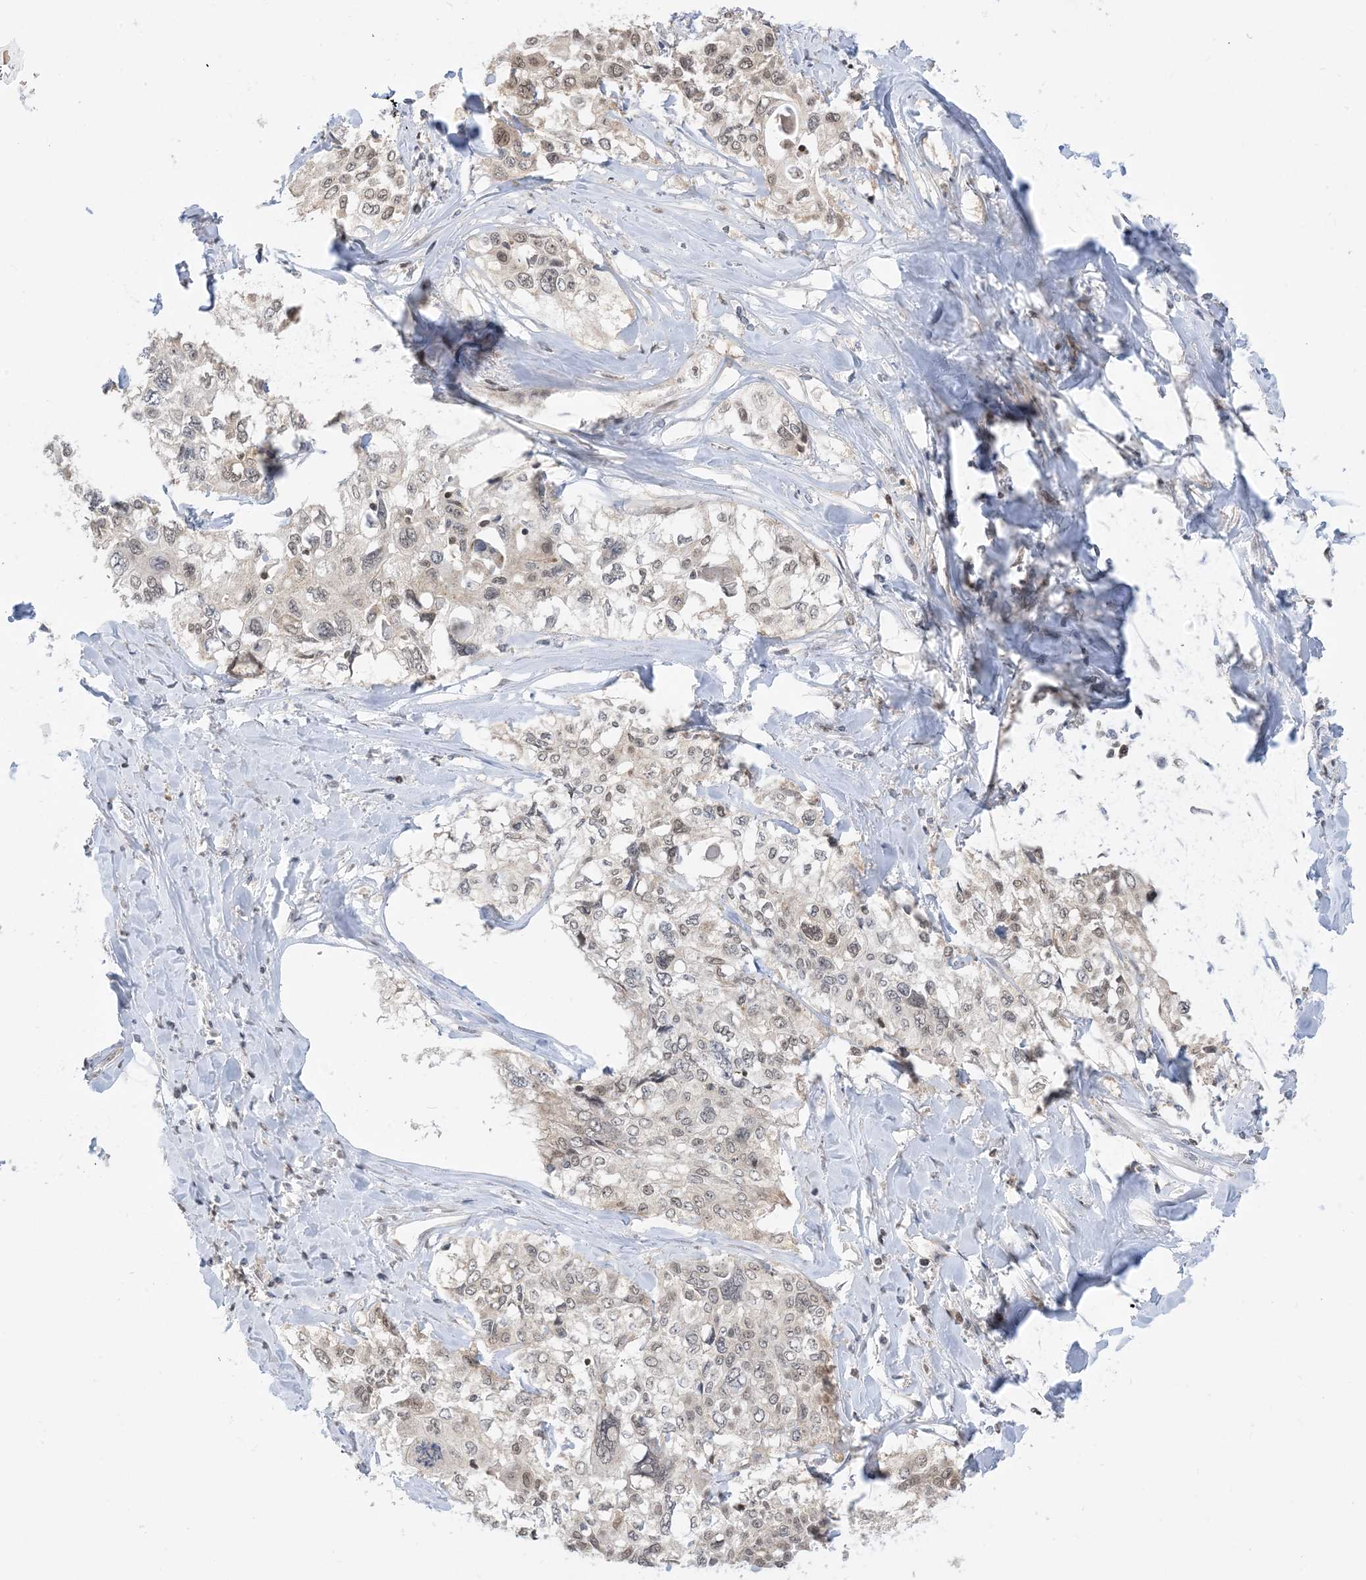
{"staining": {"intensity": "weak", "quantity": "25%-75%", "location": "nuclear"}, "tissue": "cervical cancer", "cell_type": "Tumor cells", "image_type": "cancer", "snomed": [{"axis": "morphology", "description": "Squamous cell carcinoma, NOS"}, {"axis": "topography", "description": "Cervix"}], "caption": "Human cervical cancer stained with a brown dye displays weak nuclear positive positivity in approximately 25%-75% of tumor cells.", "gene": "CASP4", "patient": {"sex": "female", "age": 31}}